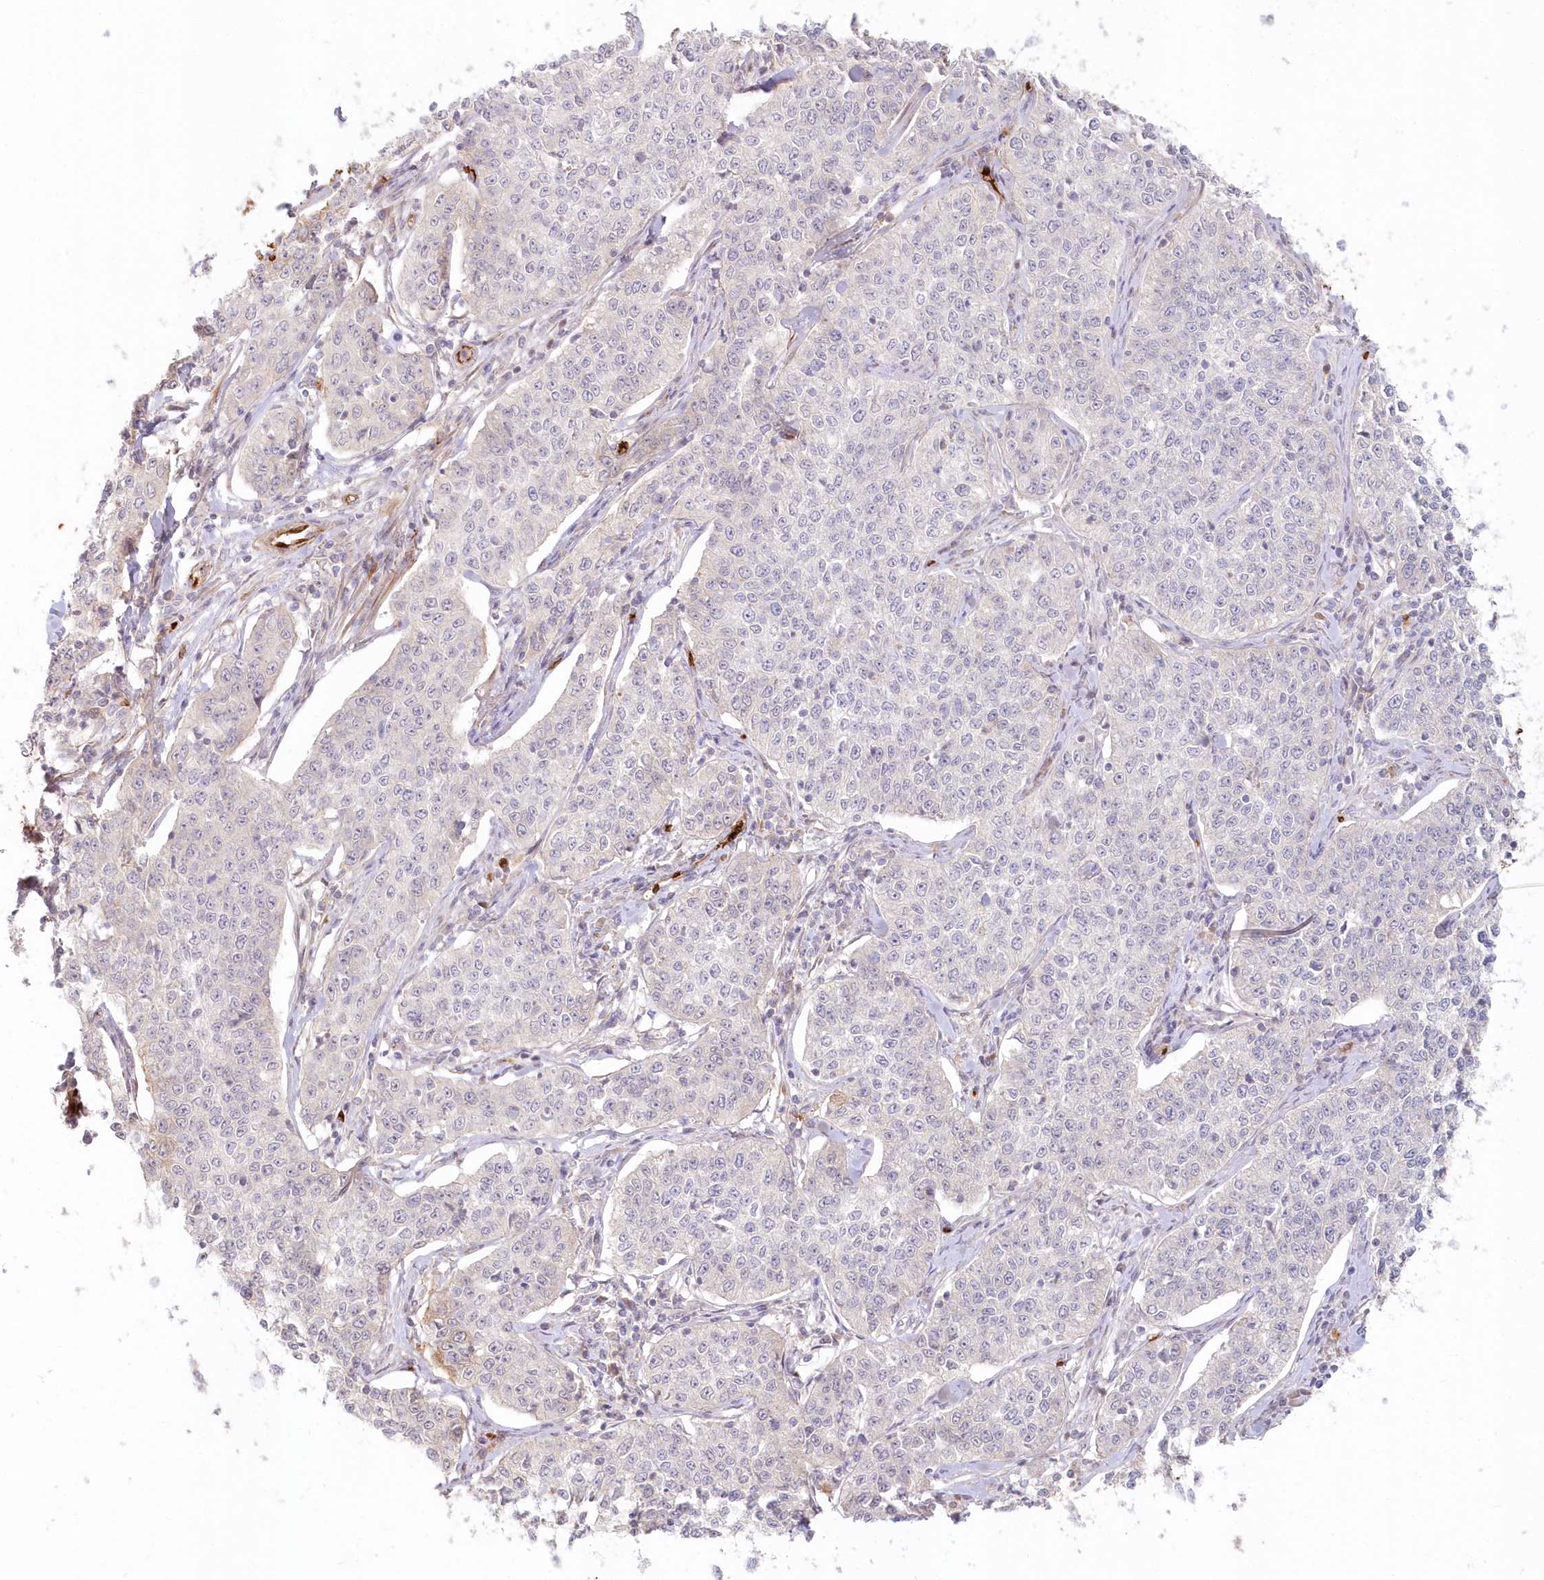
{"staining": {"intensity": "negative", "quantity": "none", "location": "none"}, "tissue": "cervical cancer", "cell_type": "Tumor cells", "image_type": "cancer", "snomed": [{"axis": "morphology", "description": "Squamous cell carcinoma, NOS"}, {"axis": "topography", "description": "Cervix"}], "caption": "This is a histopathology image of IHC staining of cervical cancer, which shows no positivity in tumor cells.", "gene": "SERINC1", "patient": {"sex": "female", "age": 35}}